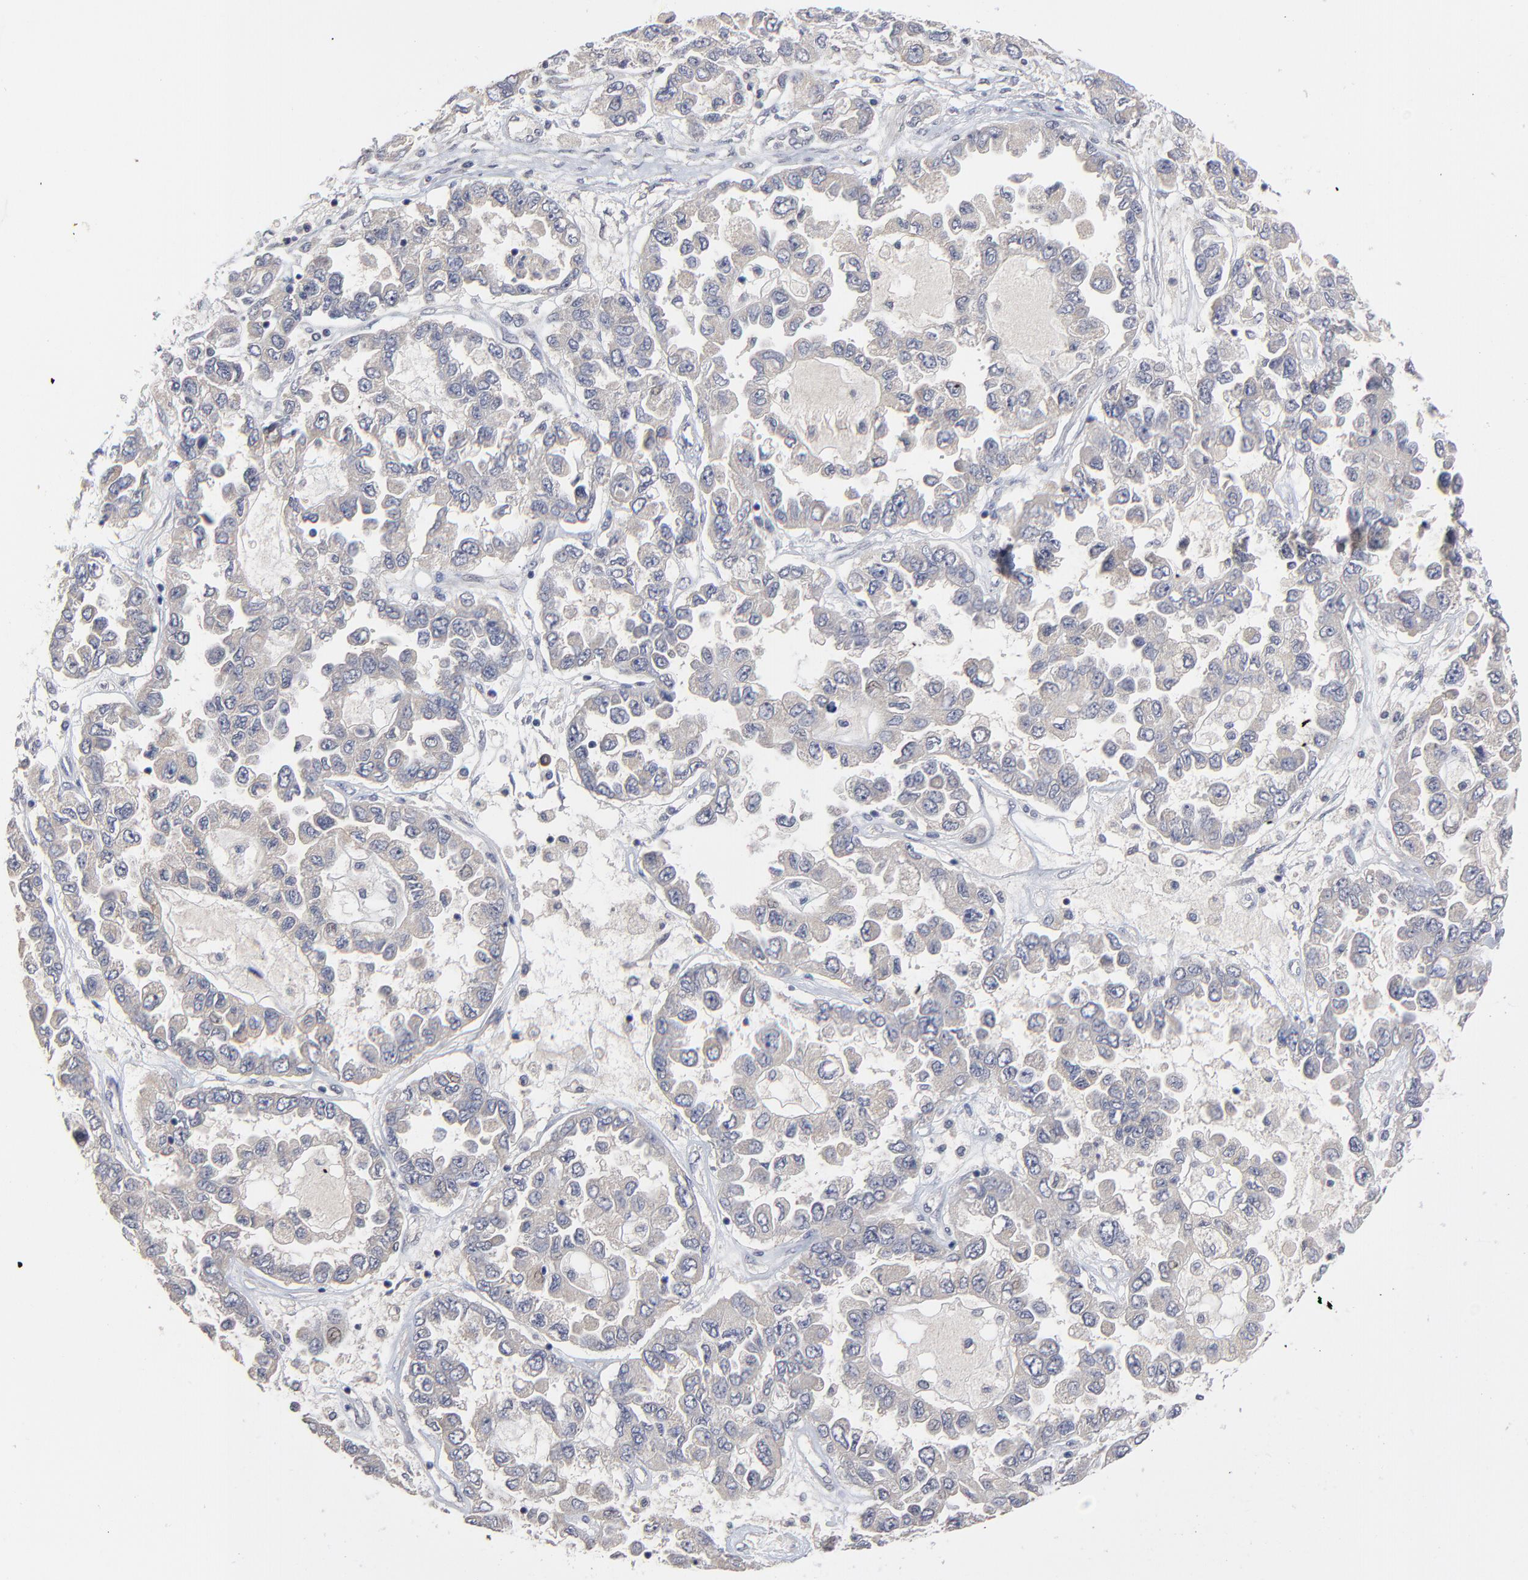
{"staining": {"intensity": "weak", "quantity": ">75%", "location": "cytoplasmic/membranous"}, "tissue": "ovarian cancer", "cell_type": "Tumor cells", "image_type": "cancer", "snomed": [{"axis": "morphology", "description": "Cystadenocarcinoma, serous, NOS"}, {"axis": "topography", "description": "Ovary"}], "caption": "DAB immunohistochemical staining of ovarian serous cystadenocarcinoma demonstrates weak cytoplasmic/membranous protein staining in about >75% of tumor cells.", "gene": "FAM199X", "patient": {"sex": "female", "age": 84}}